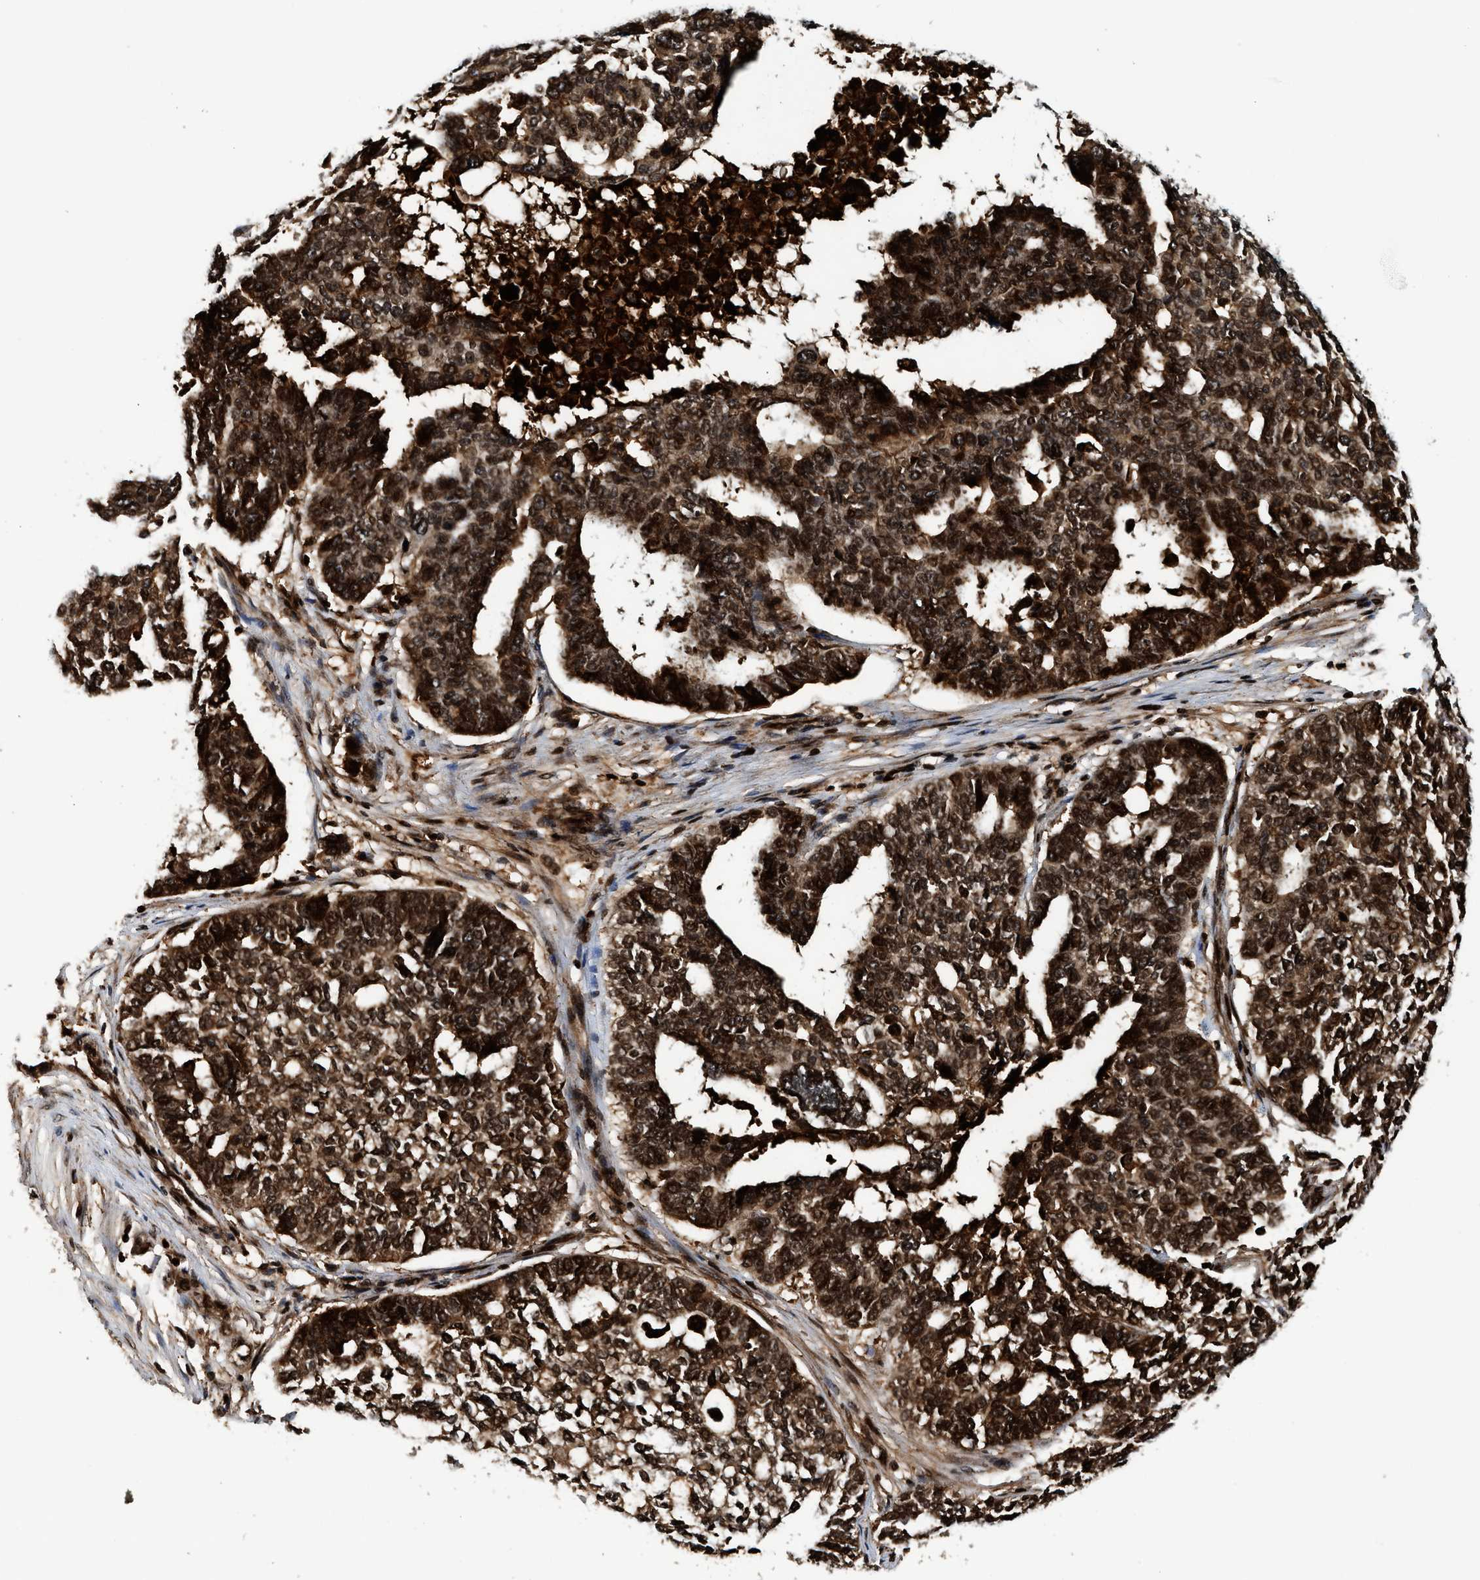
{"staining": {"intensity": "strong", "quantity": ">75%", "location": "cytoplasmic/membranous,nuclear"}, "tissue": "ovarian cancer", "cell_type": "Tumor cells", "image_type": "cancer", "snomed": [{"axis": "morphology", "description": "Cystadenocarcinoma, serous, NOS"}, {"axis": "topography", "description": "Ovary"}], "caption": "A brown stain highlights strong cytoplasmic/membranous and nuclear staining of a protein in human ovarian cancer tumor cells. The protein of interest is shown in brown color, while the nuclei are stained blue.", "gene": "MDM2", "patient": {"sex": "female", "age": 59}}